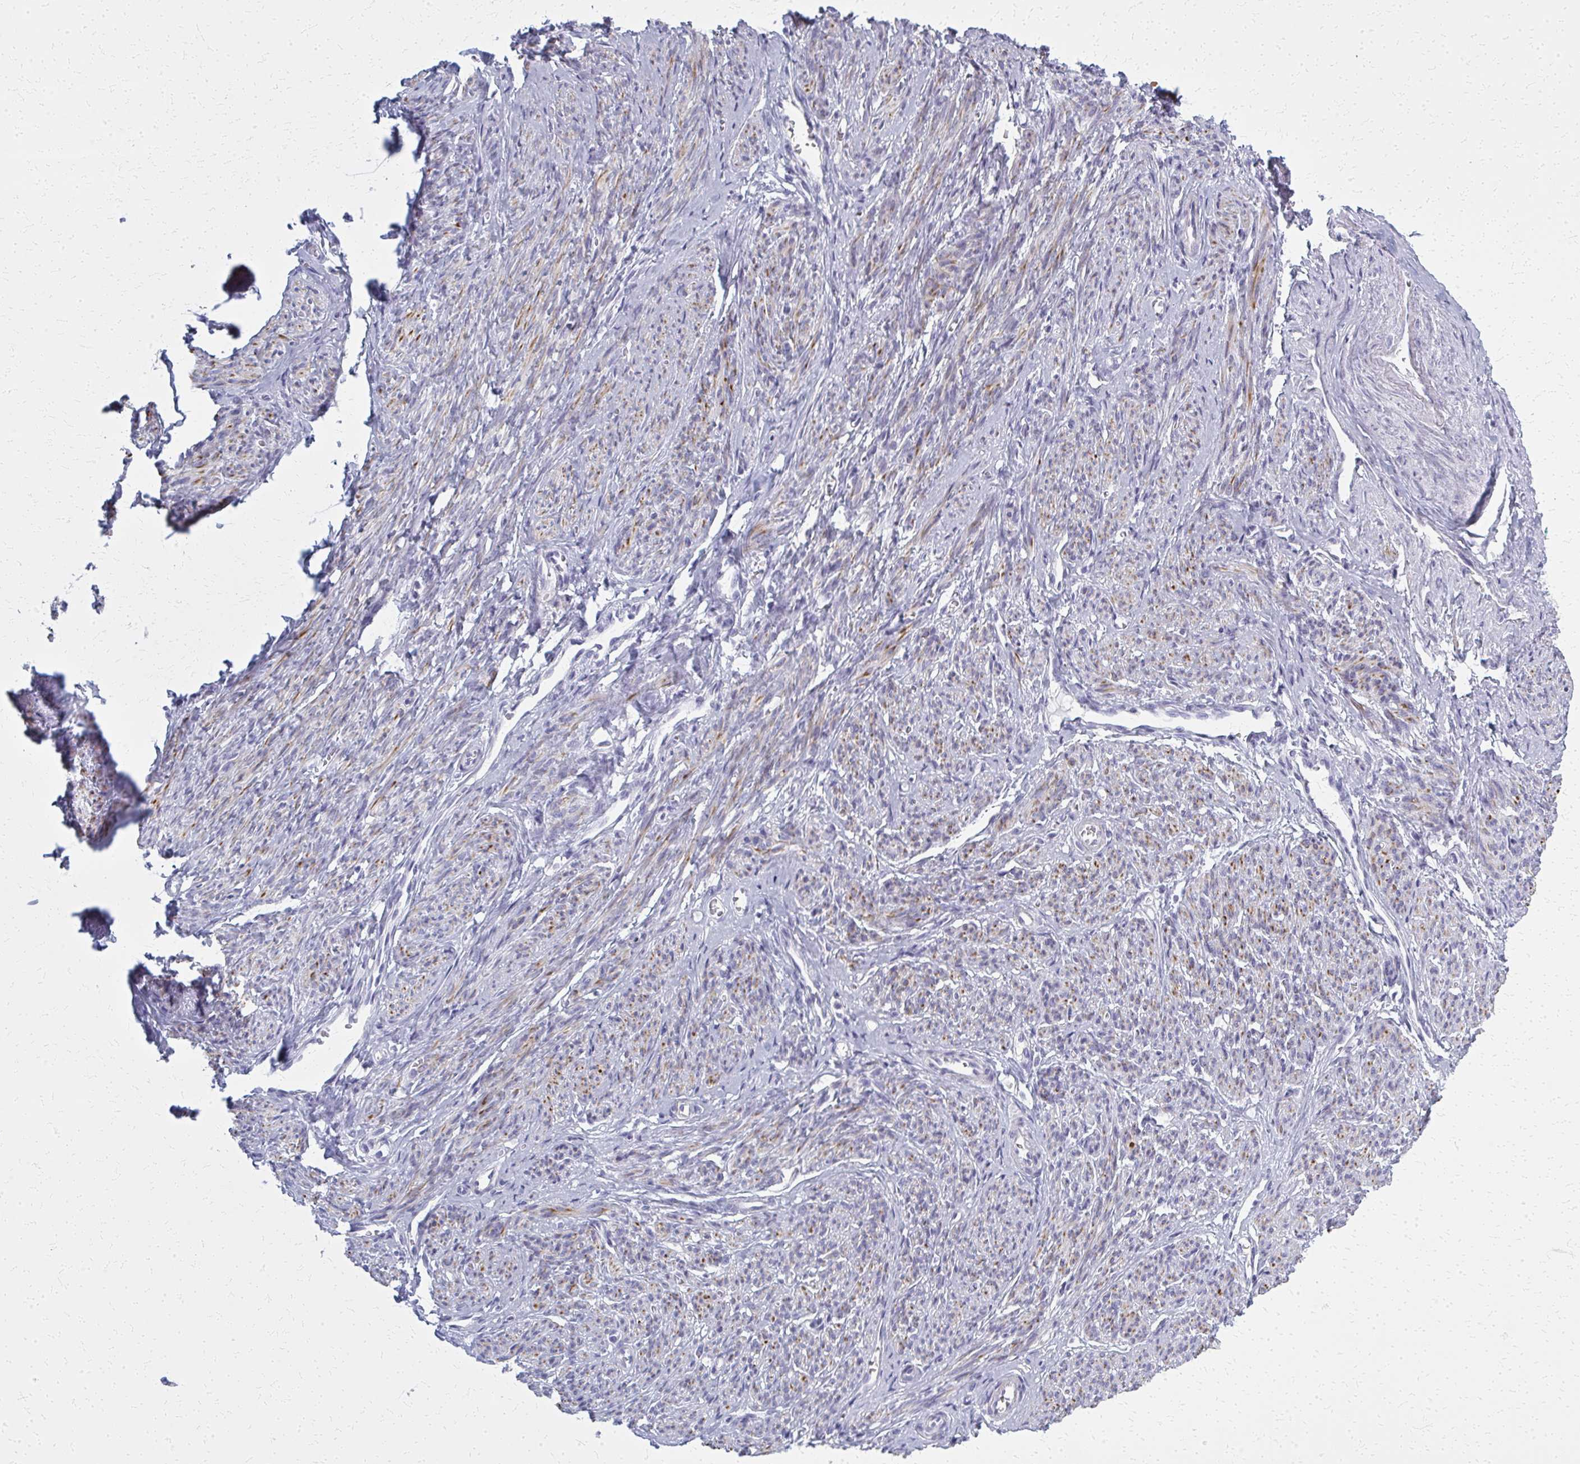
{"staining": {"intensity": "moderate", "quantity": "25%-75%", "location": "cytoplasmic/membranous"}, "tissue": "smooth muscle", "cell_type": "Smooth muscle cells", "image_type": "normal", "snomed": [{"axis": "morphology", "description": "Normal tissue, NOS"}, {"axis": "topography", "description": "Smooth muscle"}], "caption": "IHC staining of normal smooth muscle, which demonstrates medium levels of moderate cytoplasmic/membranous staining in about 25%-75% of smooth muscle cells indicating moderate cytoplasmic/membranous protein staining. The staining was performed using DAB (3,3'-diaminobenzidine) (brown) for protein detection and nuclei were counterstained in hematoxylin (blue).", "gene": "CASQ2", "patient": {"sex": "female", "age": 65}}